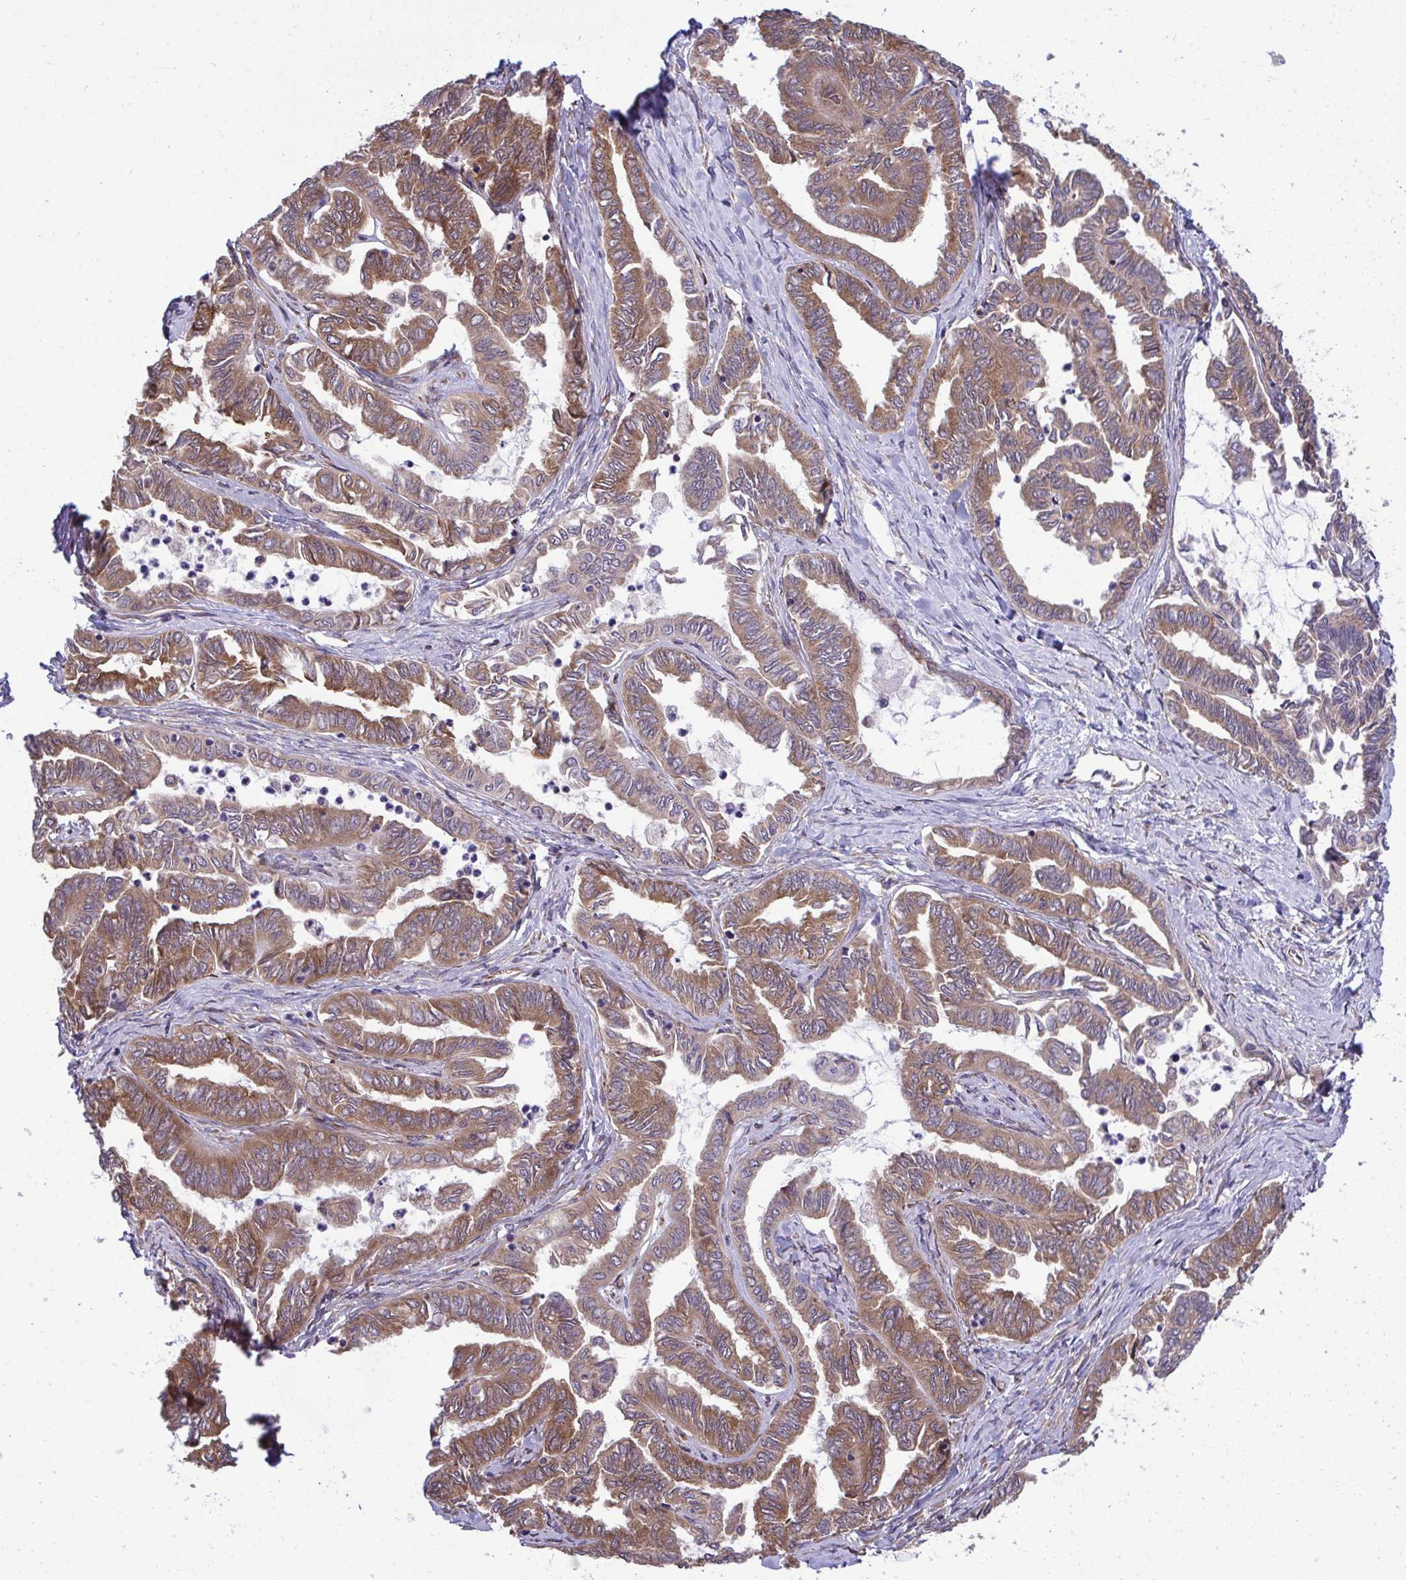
{"staining": {"intensity": "moderate", "quantity": ">75%", "location": "cytoplasmic/membranous"}, "tissue": "ovarian cancer", "cell_type": "Tumor cells", "image_type": "cancer", "snomed": [{"axis": "morphology", "description": "Carcinoma, endometroid"}, {"axis": "topography", "description": "Ovary"}], "caption": "Protein analysis of endometroid carcinoma (ovarian) tissue demonstrates moderate cytoplasmic/membranous staining in about >75% of tumor cells. (IHC, brightfield microscopy, high magnification).", "gene": "RPS15", "patient": {"sex": "female", "age": 70}}